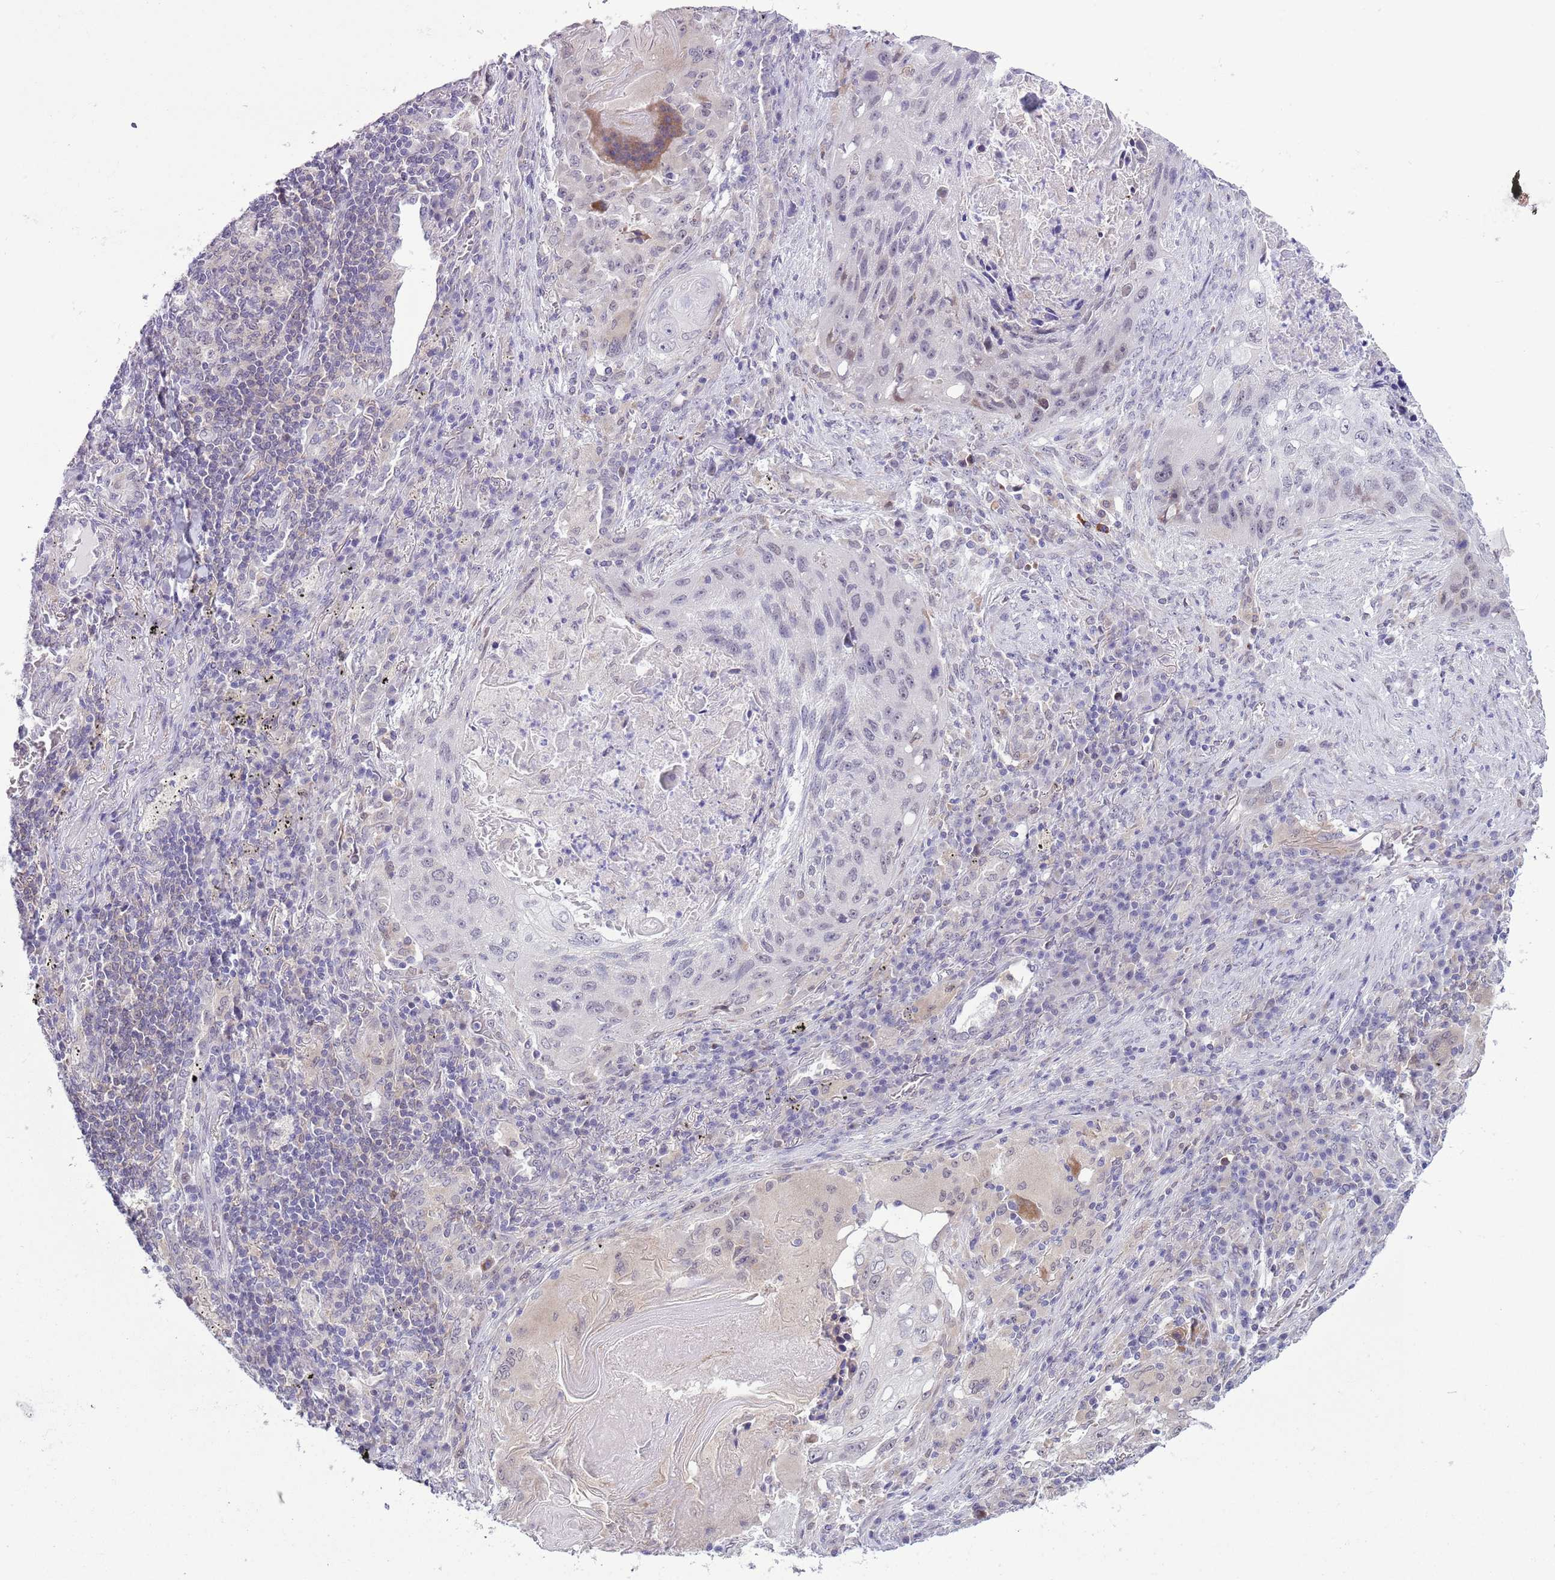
{"staining": {"intensity": "negative", "quantity": "none", "location": "none"}, "tissue": "lung cancer", "cell_type": "Tumor cells", "image_type": "cancer", "snomed": [{"axis": "morphology", "description": "Squamous cell carcinoma, NOS"}, {"axis": "topography", "description": "Lung"}], "caption": "Tumor cells show no significant protein expression in lung squamous cell carcinoma. (Immunohistochemistry, brightfield microscopy, high magnification).", "gene": "ZNF576", "patient": {"sex": "female", "age": 63}}